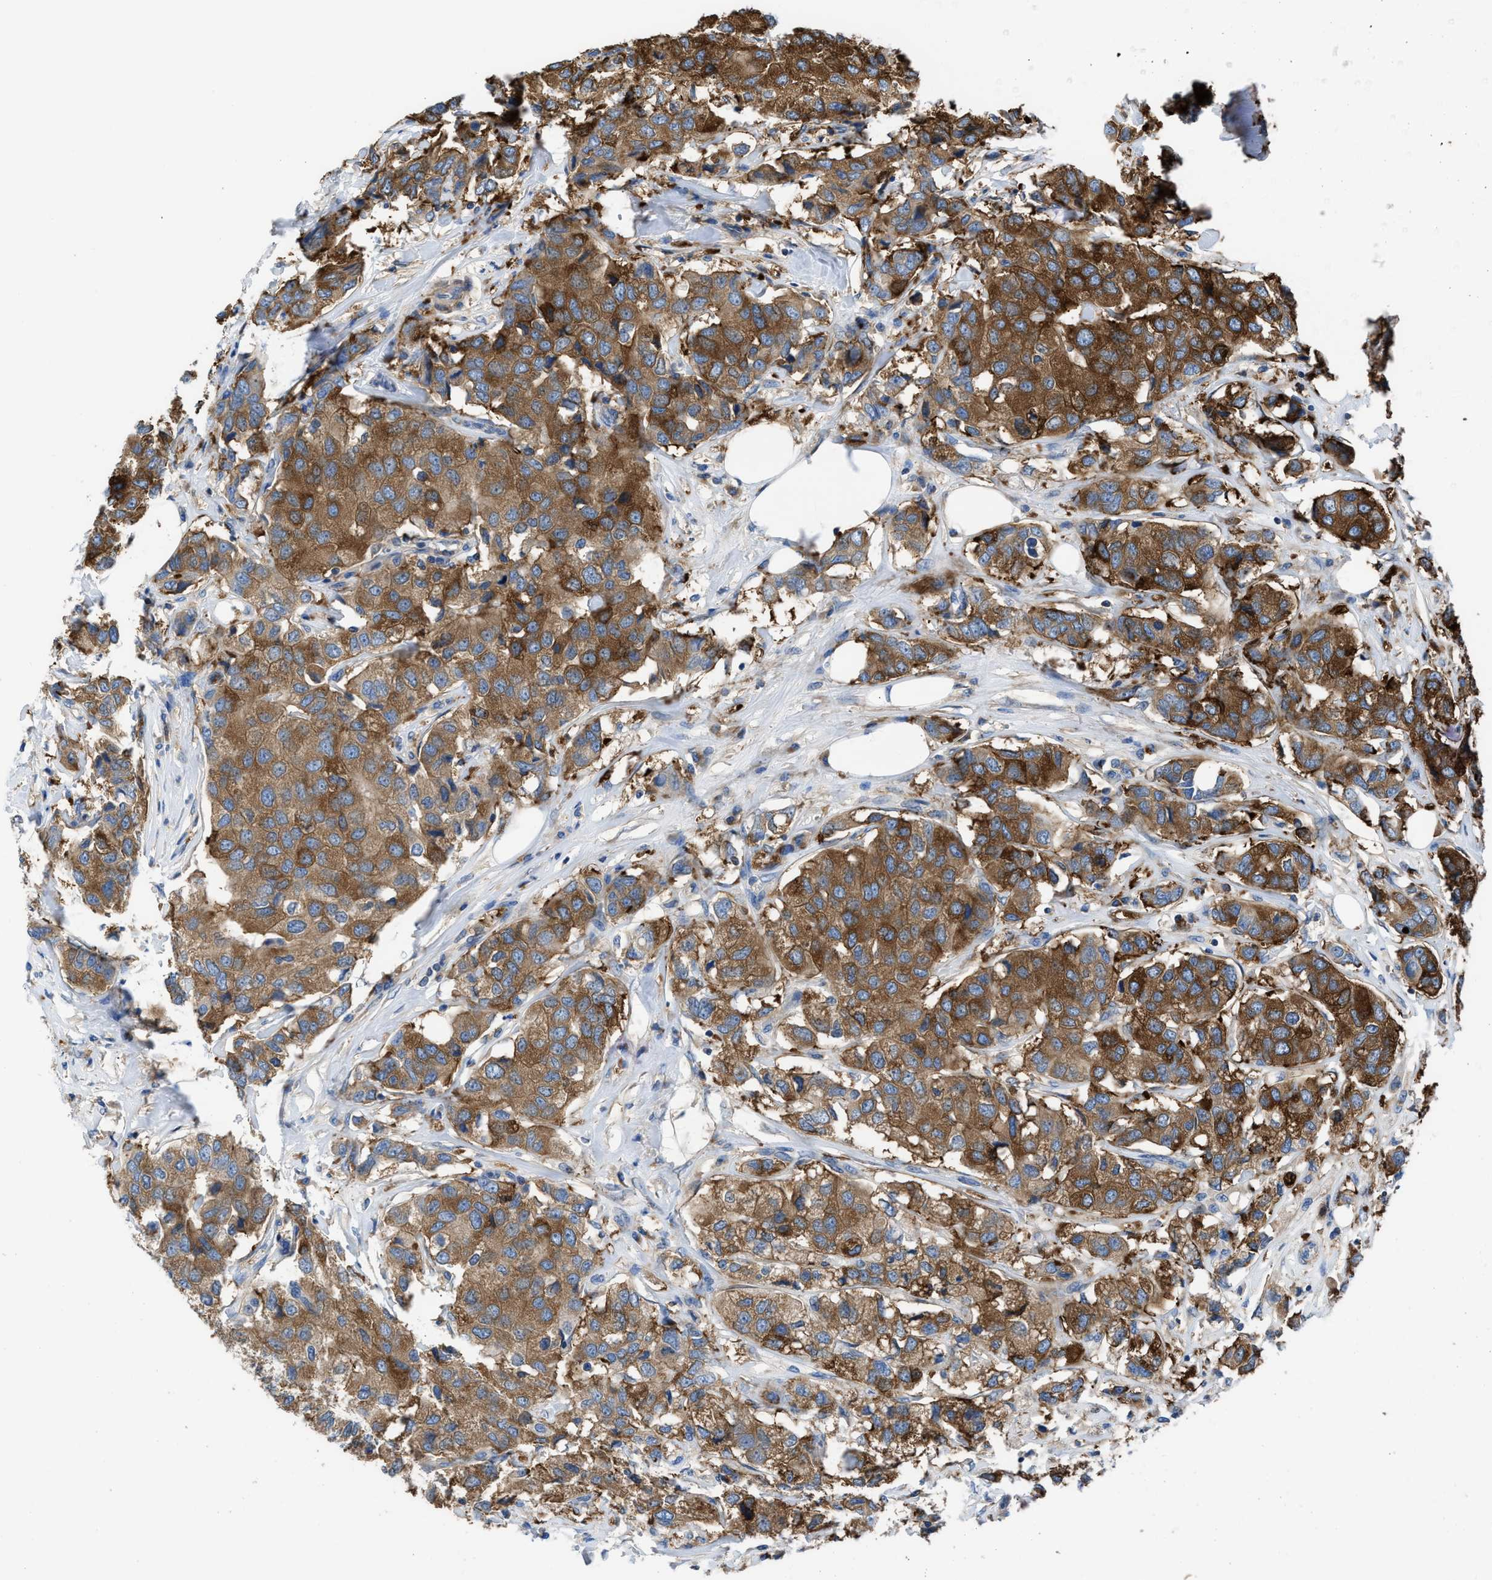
{"staining": {"intensity": "strong", "quantity": "25%-75%", "location": "cytoplasmic/membranous"}, "tissue": "breast cancer", "cell_type": "Tumor cells", "image_type": "cancer", "snomed": [{"axis": "morphology", "description": "Duct carcinoma"}, {"axis": "topography", "description": "Breast"}], "caption": "DAB (3,3'-diaminobenzidine) immunohistochemical staining of human breast cancer reveals strong cytoplasmic/membranous protein staining in about 25%-75% of tumor cells. Using DAB (brown) and hematoxylin (blue) stains, captured at high magnification using brightfield microscopy.", "gene": "CHKB", "patient": {"sex": "female", "age": 80}}